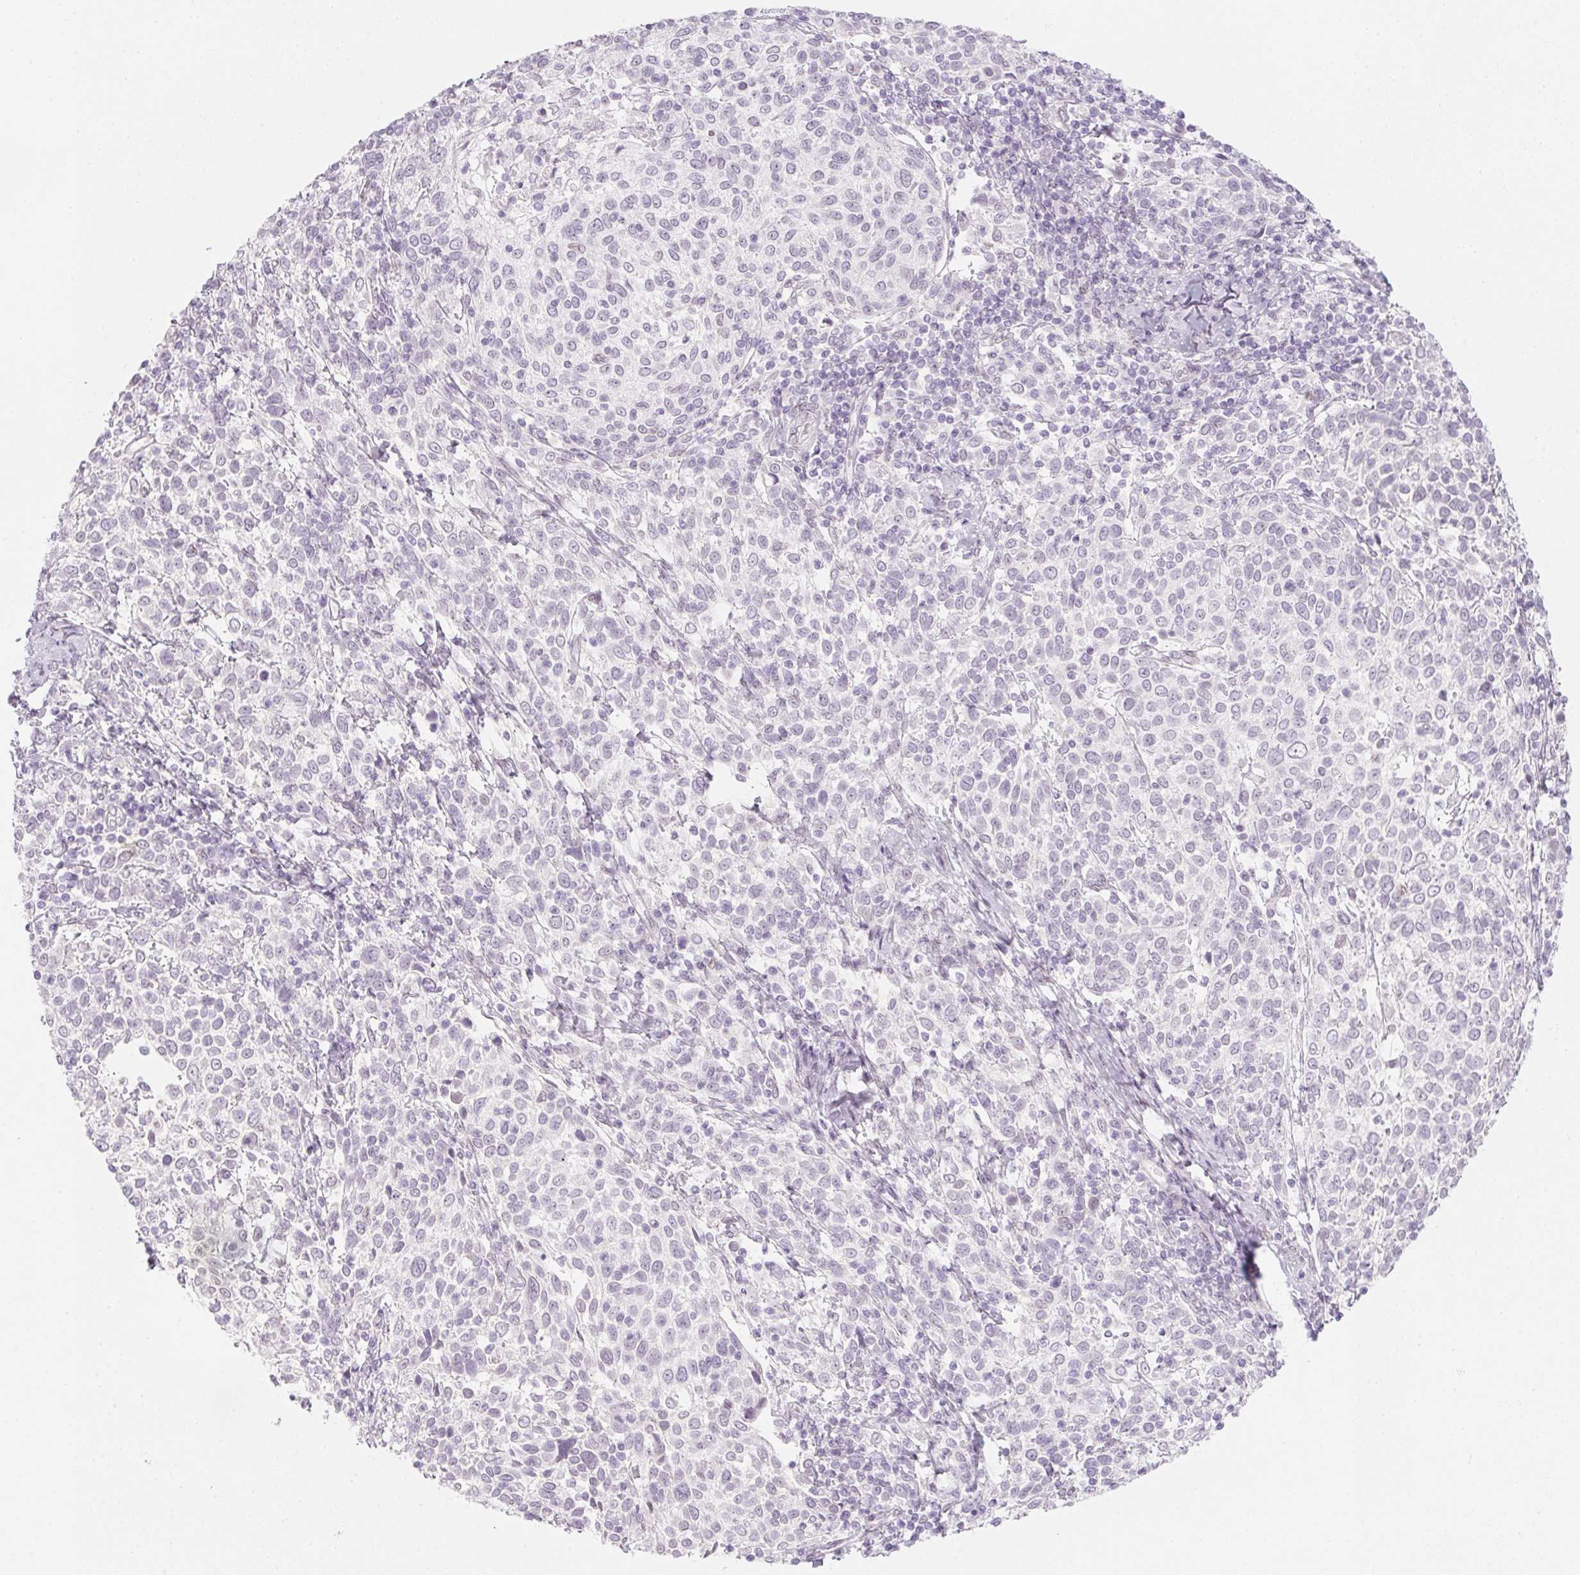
{"staining": {"intensity": "negative", "quantity": "none", "location": "none"}, "tissue": "cervical cancer", "cell_type": "Tumor cells", "image_type": "cancer", "snomed": [{"axis": "morphology", "description": "Squamous cell carcinoma, NOS"}, {"axis": "topography", "description": "Cervix"}], "caption": "Cervical squamous cell carcinoma was stained to show a protein in brown. There is no significant staining in tumor cells.", "gene": "KCNQ2", "patient": {"sex": "female", "age": 61}}